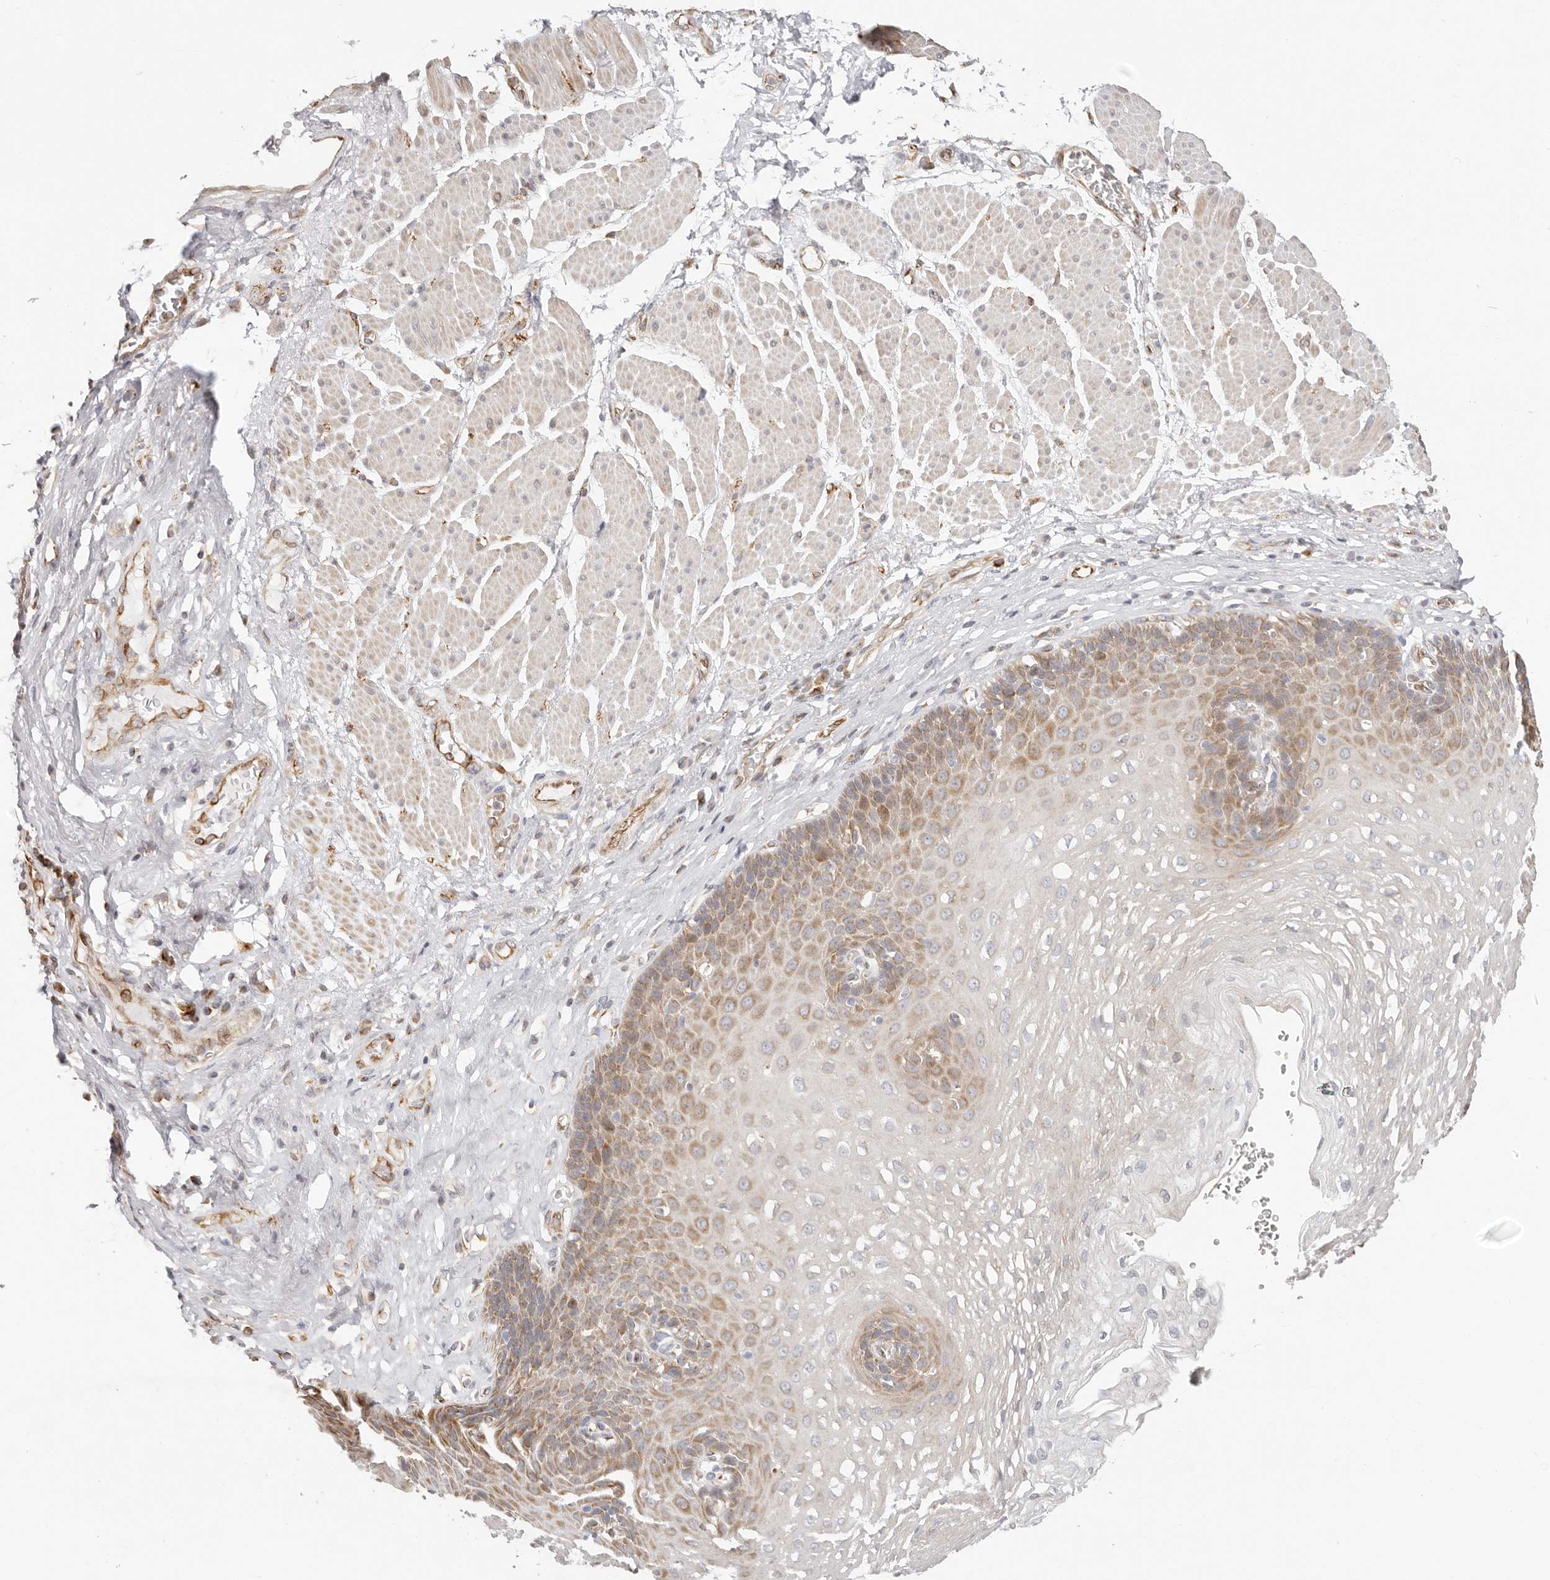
{"staining": {"intensity": "moderate", "quantity": "<25%", "location": "cytoplasmic/membranous"}, "tissue": "esophagus", "cell_type": "Squamous epithelial cells", "image_type": "normal", "snomed": [{"axis": "morphology", "description": "Normal tissue, NOS"}, {"axis": "topography", "description": "Esophagus"}], "caption": "Squamous epithelial cells exhibit low levels of moderate cytoplasmic/membranous positivity in about <25% of cells in normal esophagus.", "gene": "DTNBP1", "patient": {"sex": "female", "age": 66}}